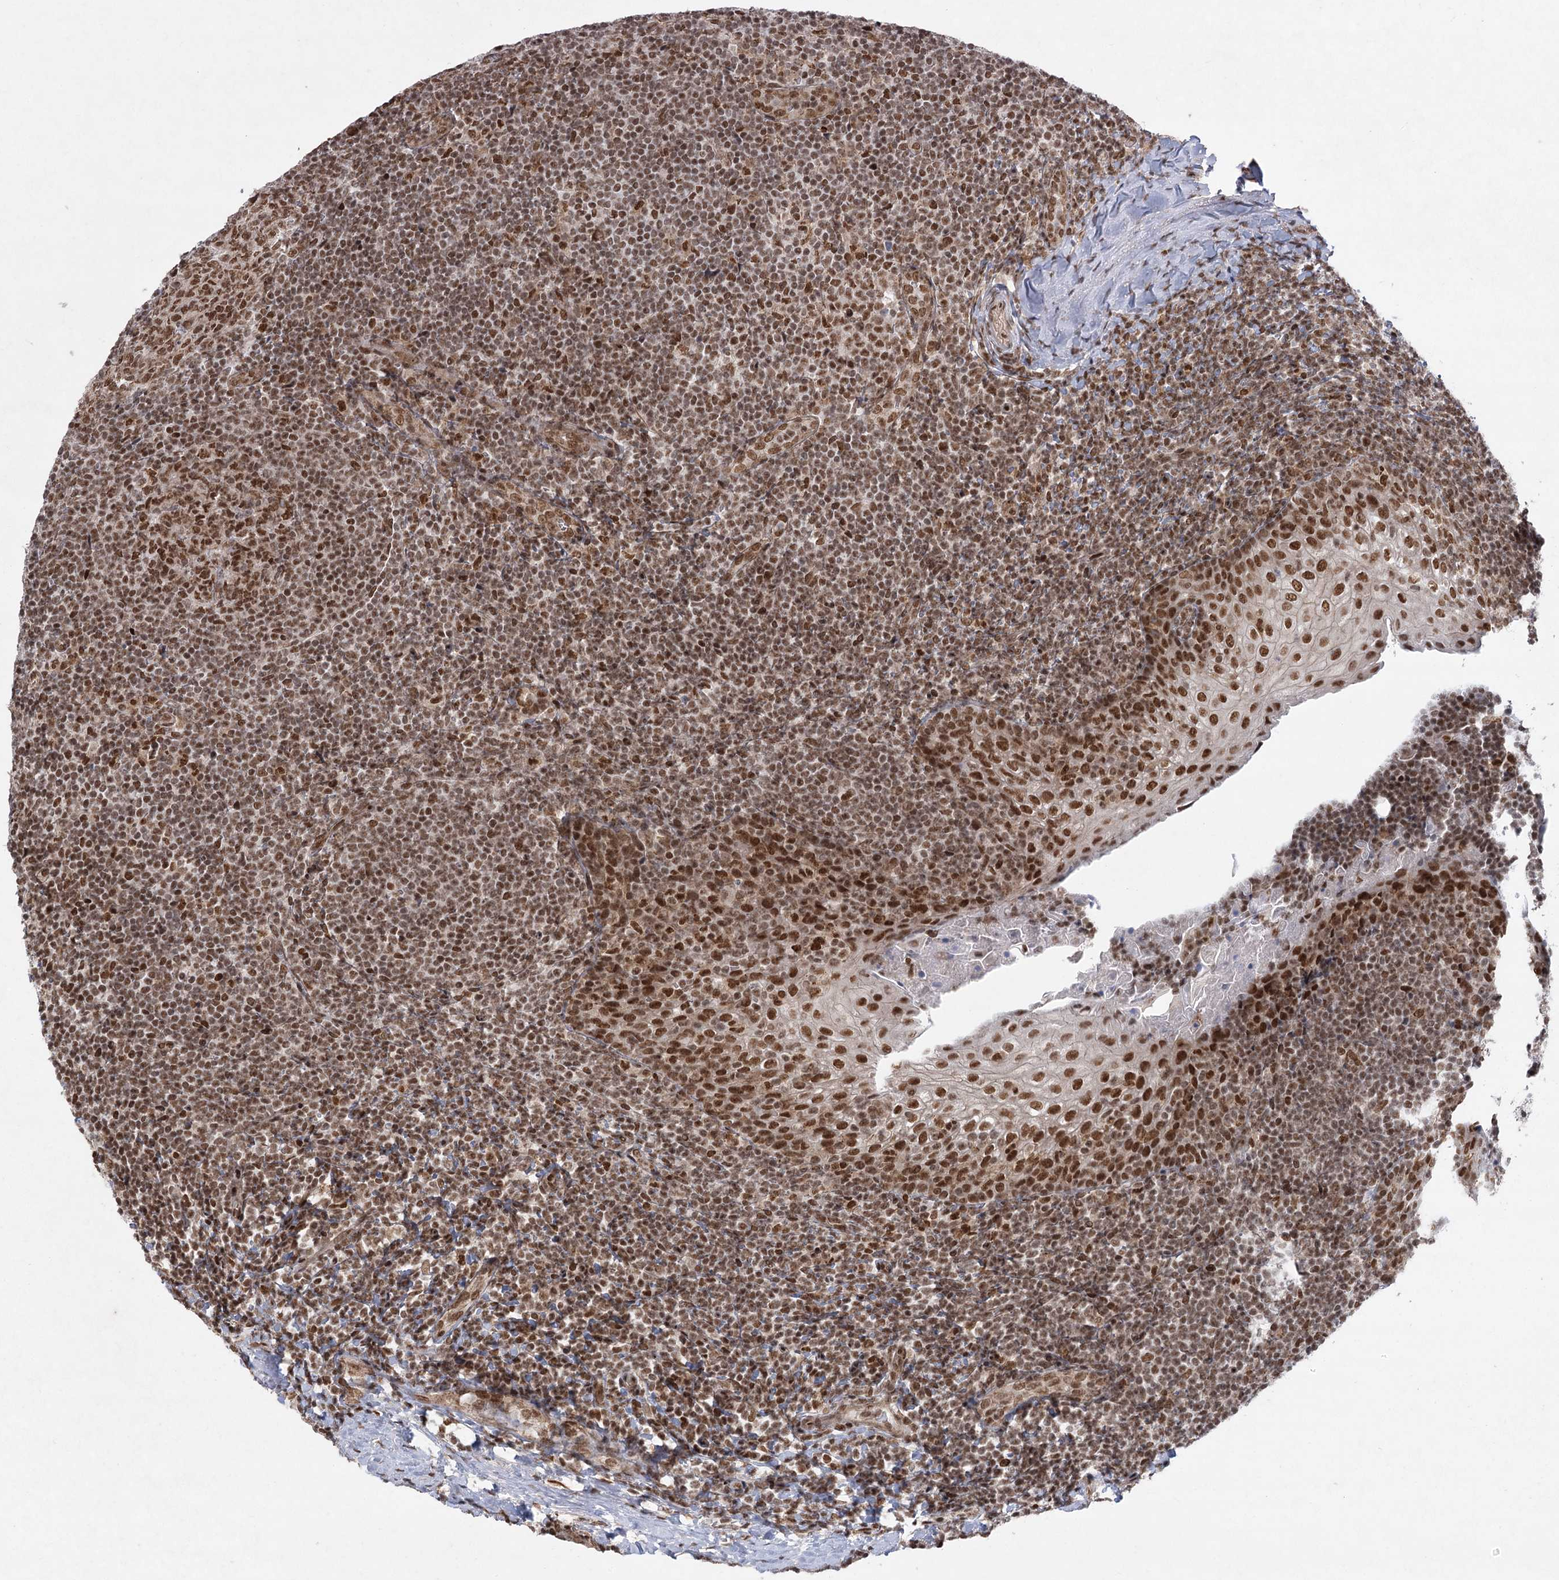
{"staining": {"intensity": "moderate", "quantity": ">75%", "location": "nuclear"}, "tissue": "tonsil", "cell_type": "Germinal center cells", "image_type": "normal", "snomed": [{"axis": "morphology", "description": "Normal tissue, NOS"}, {"axis": "topography", "description": "Tonsil"}], "caption": "Protein staining of unremarkable tonsil demonstrates moderate nuclear expression in approximately >75% of germinal center cells.", "gene": "ZCCHC8", "patient": {"sex": "male", "age": 37}}